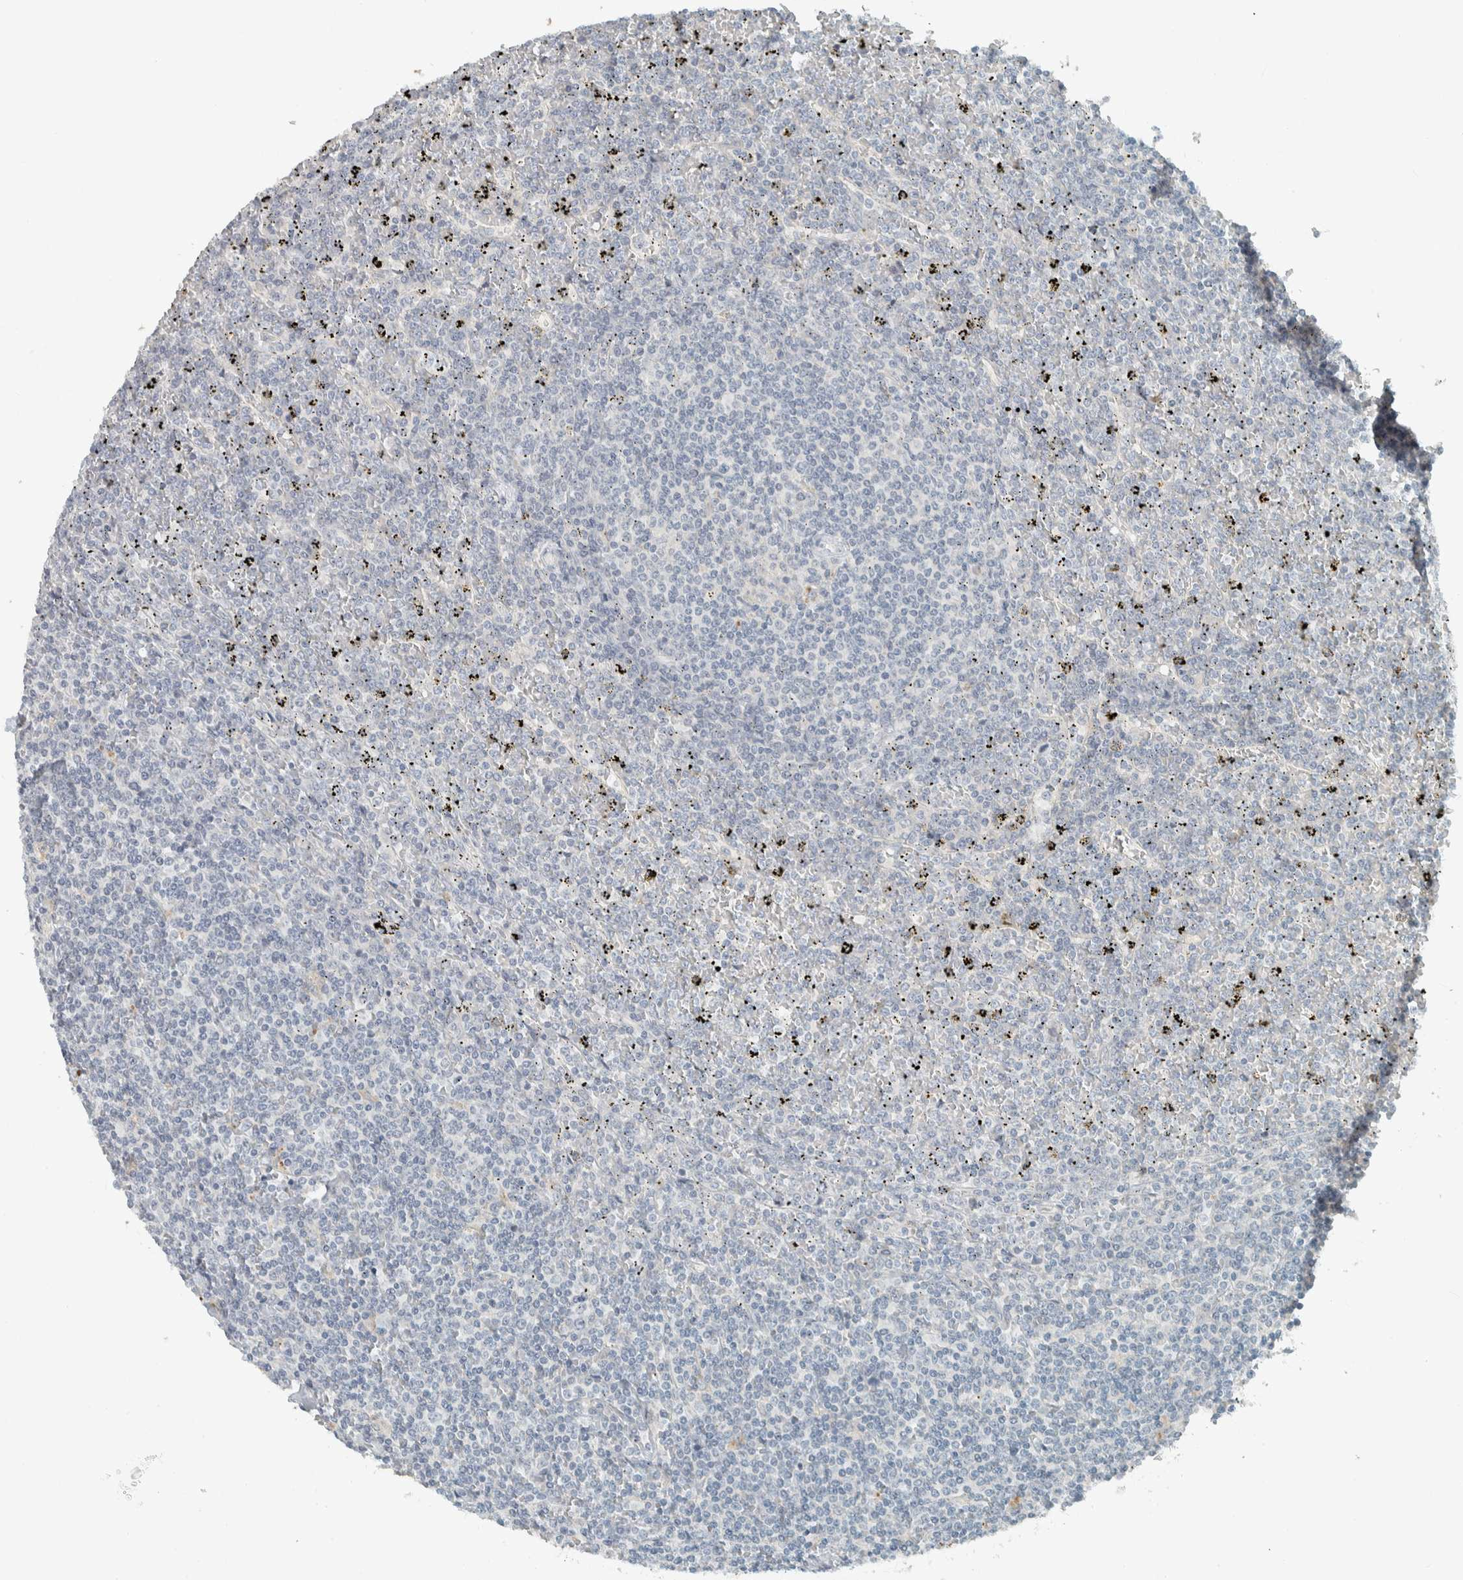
{"staining": {"intensity": "negative", "quantity": "none", "location": "none"}, "tissue": "lymphoma", "cell_type": "Tumor cells", "image_type": "cancer", "snomed": [{"axis": "morphology", "description": "Malignant lymphoma, non-Hodgkin's type, Low grade"}, {"axis": "topography", "description": "Spleen"}], "caption": "This histopathology image is of lymphoma stained with immunohistochemistry to label a protein in brown with the nuclei are counter-stained blue. There is no positivity in tumor cells. Brightfield microscopy of immunohistochemistry (IHC) stained with DAB (brown) and hematoxylin (blue), captured at high magnification.", "gene": "CERCAM", "patient": {"sex": "female", "age": 19}}